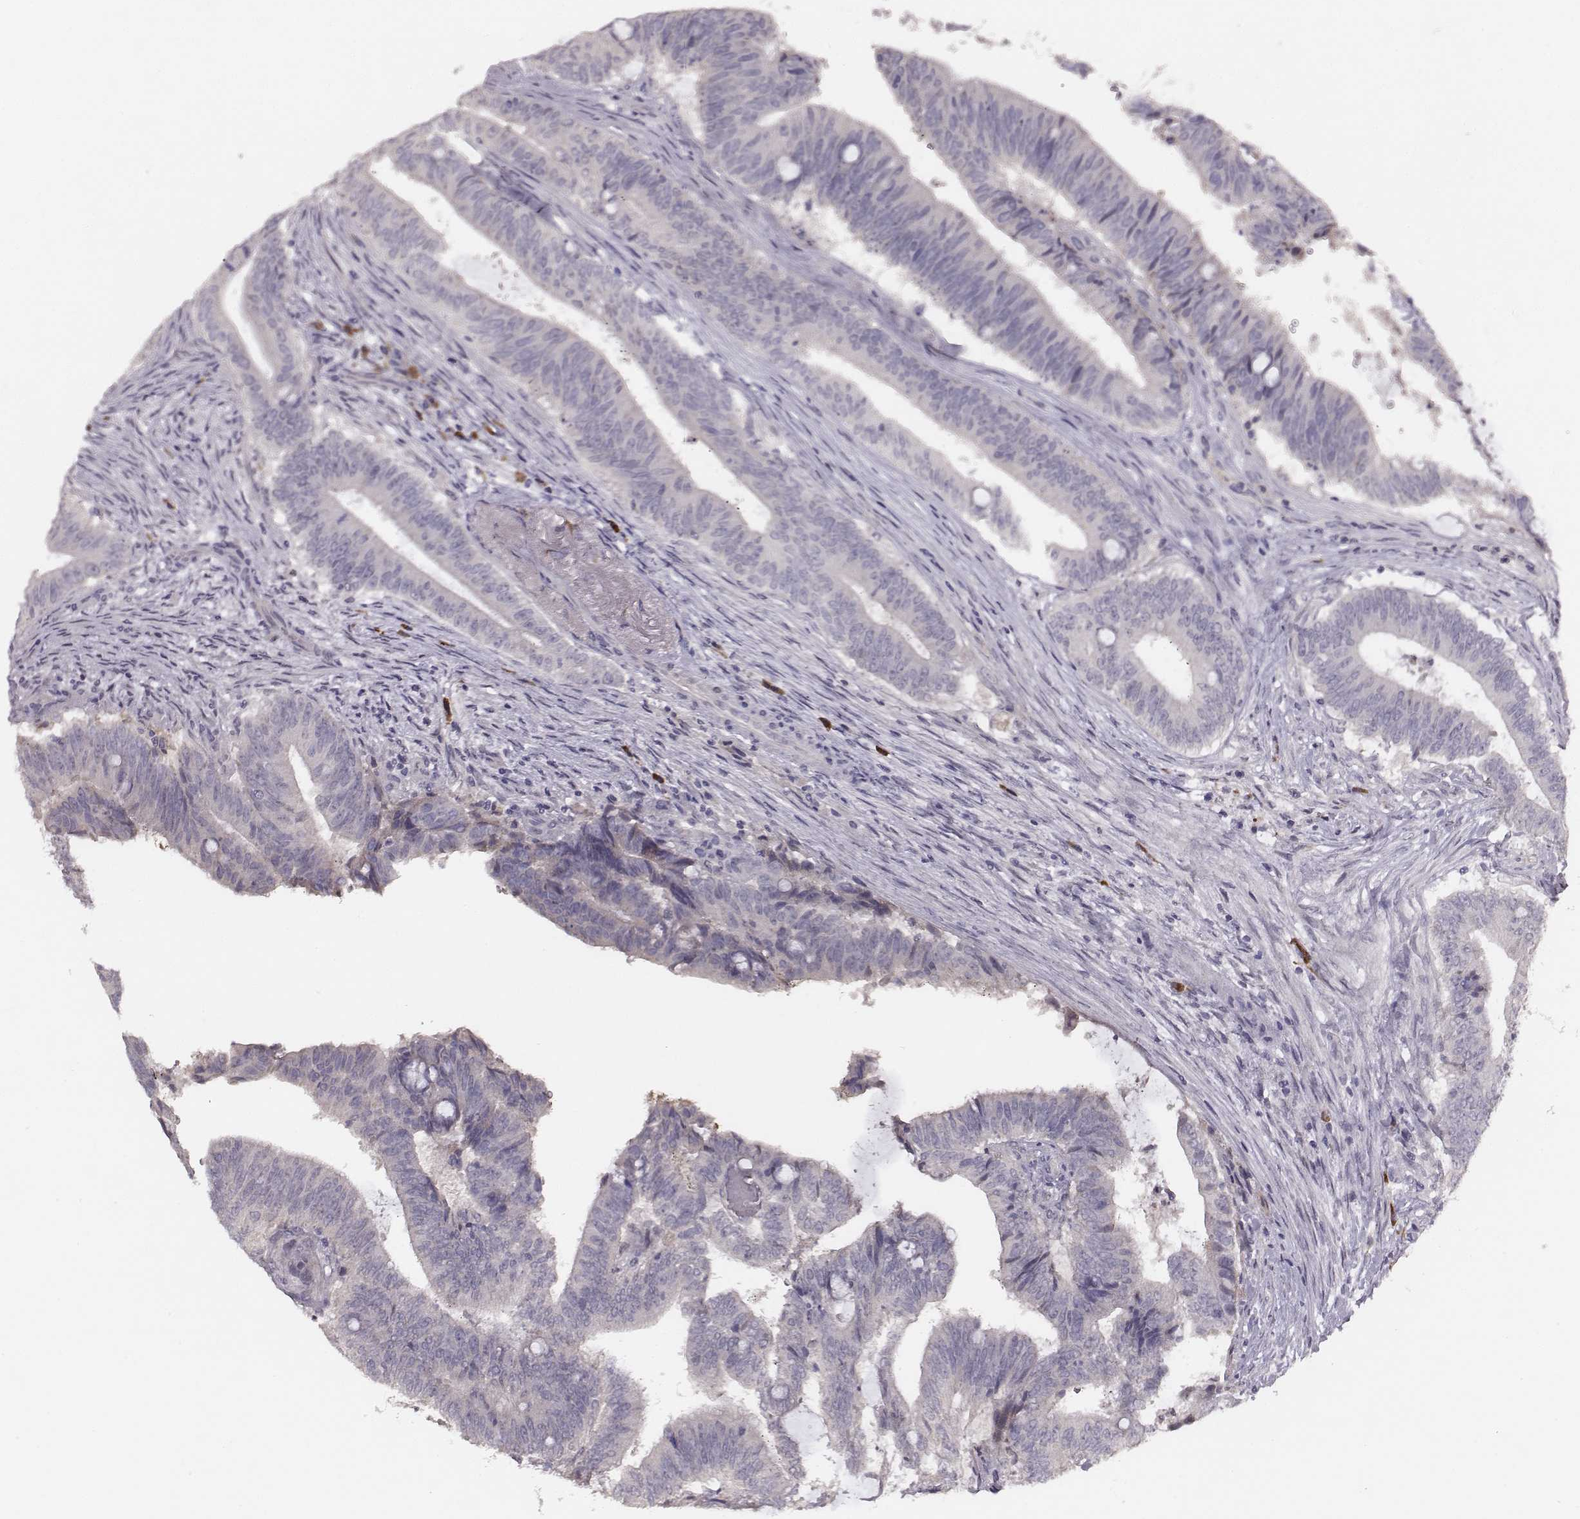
{"staining": {"intensity": "negative", "quantity": "none", "location": "none"}, "tissue": "colorectal cancer", "cell_type": "Tumor cells", "image_type": "cancer", "snomed": [{"axis": "morphology", "description": "Adenocarcinoma, NOS"}, {"axis": "topography", "description": "Colon"}], "caption": "The micrograph shows no significant staining in tumor cells of colorectal adenocarcinoma. (Brightfield microscopy of DAB immunohistochemistry at high magnification).", "gene": "SLC22A6", "patient": {"sex": "female", "age": 43}}